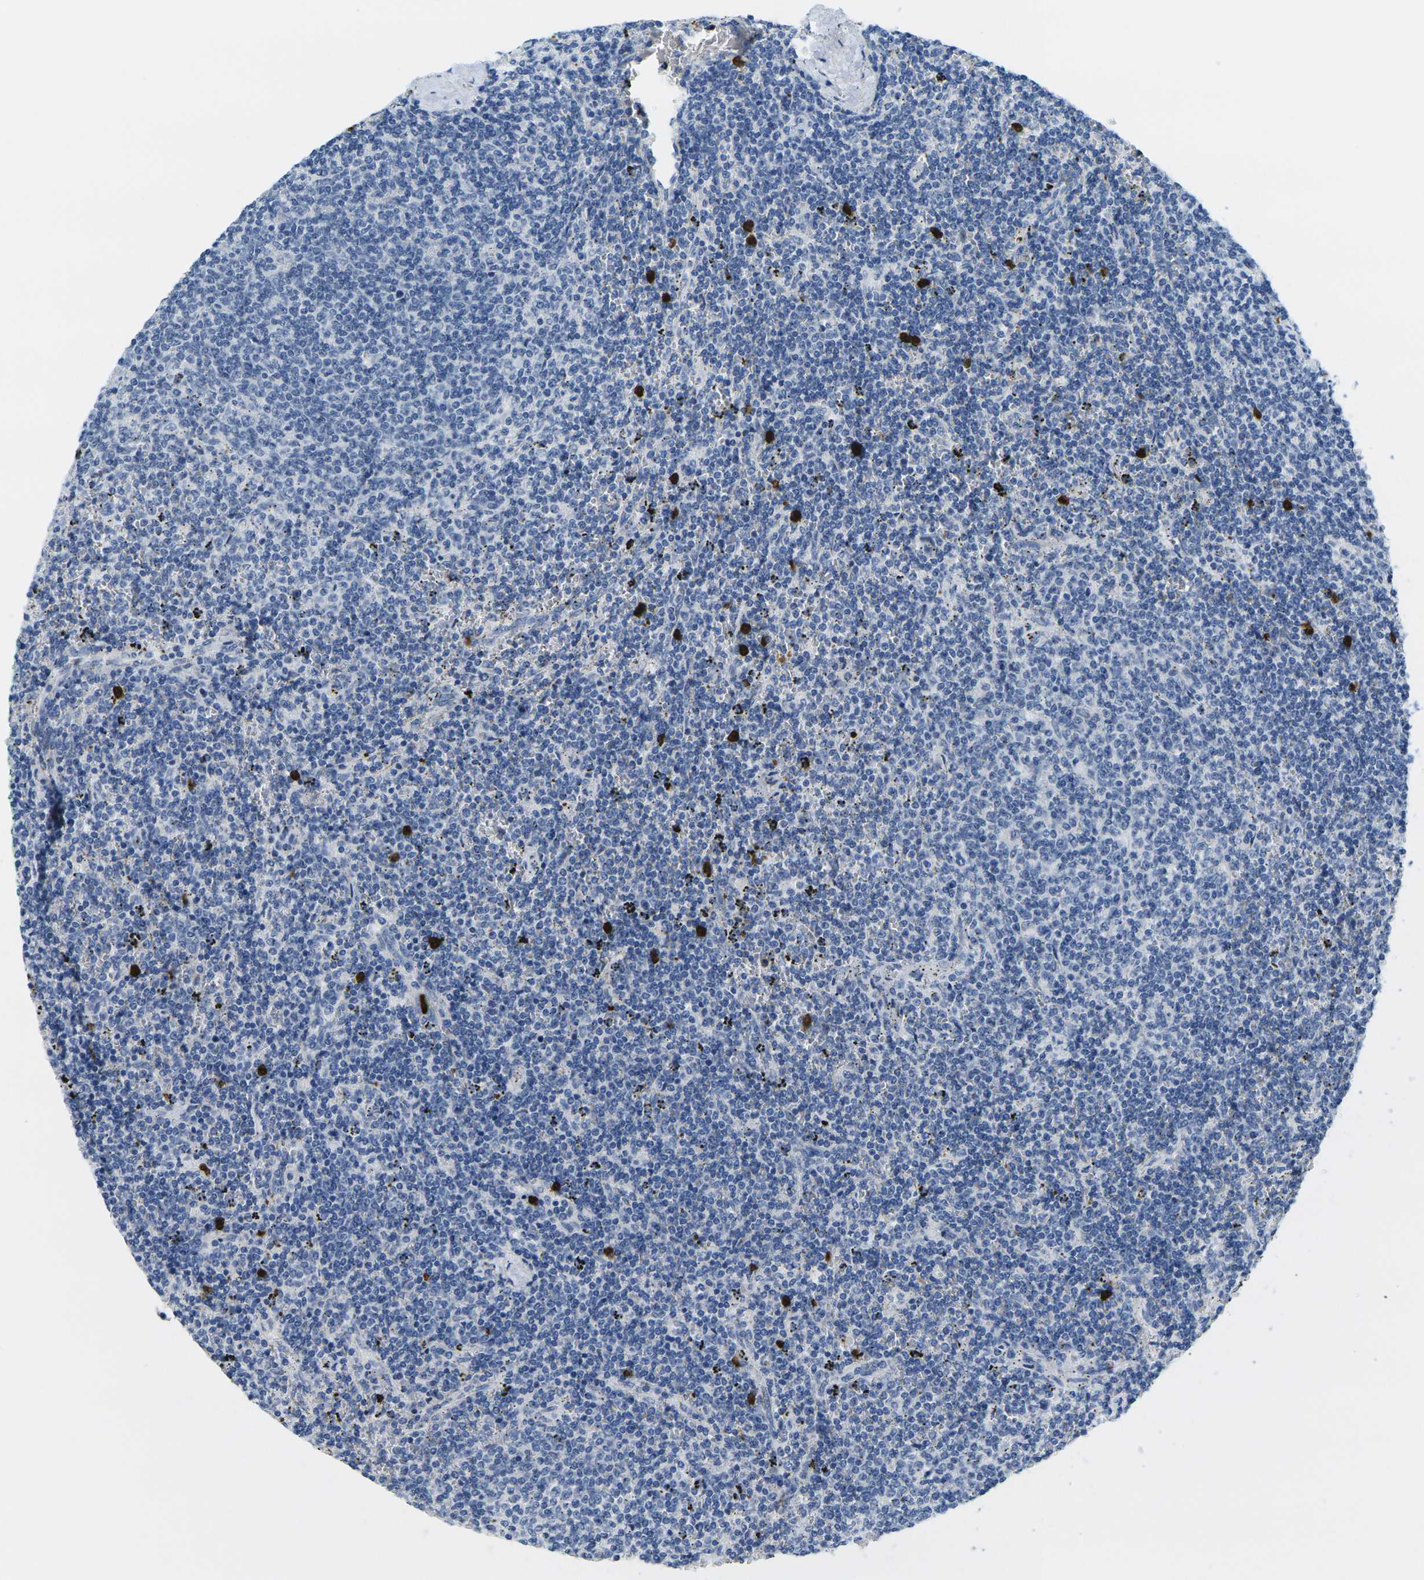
{"staining": {"intensity": "negative", "quantity": "none", "location": "none"}, "tissue": "lymphoma", "cell_type": "Tumor cells", "image_type": "cancer", "snomed": [{"axis": "morphology", "description": "Malignant lymphoma, non-Hodgkin's type, Low grade"}, {"axis": "topography", "description": "Spleen"}], "caption": "This is an immunohistochemistry (IHC) image of human lymphoma. There is no staining in tumor cells.", "gene": "GPR15", "patient": {"sex": "female", "age": 50}}